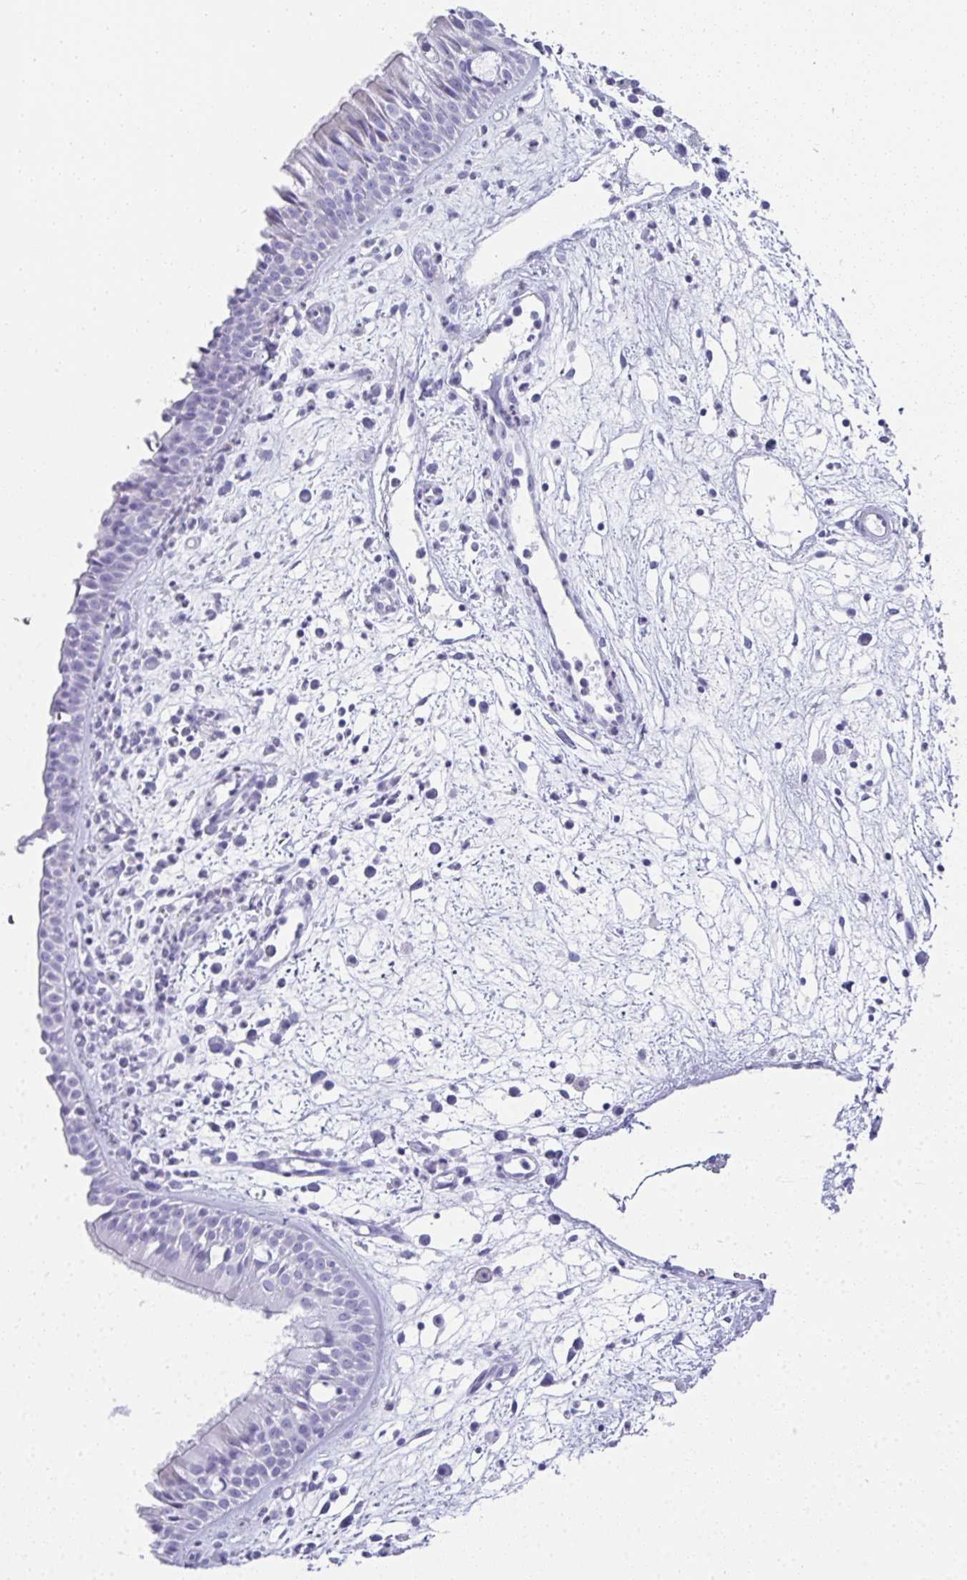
{"staining": {"intensity": "negative", "quantity": "none", "location": "none"}, "tissue": "nasopharynx", "cell_type": "Respiratory epithelial cells", "image_type": "normal", "snomed": [{"axis": "morphology", "description": "Normal tissue, NOS"}, {"axis": "topography", "description": "Nasopharynx"}], "caption": "This photomicrograph is of unremarkable nasopharynx stained with immunohistochemistry (IHC) to label a protein in brown with the nuclei are counter-stained blue. There is no positivity in respiratory epithelial cells.", "gene": "SYCP1", "patient": {"sex": "male", "age": 65}}